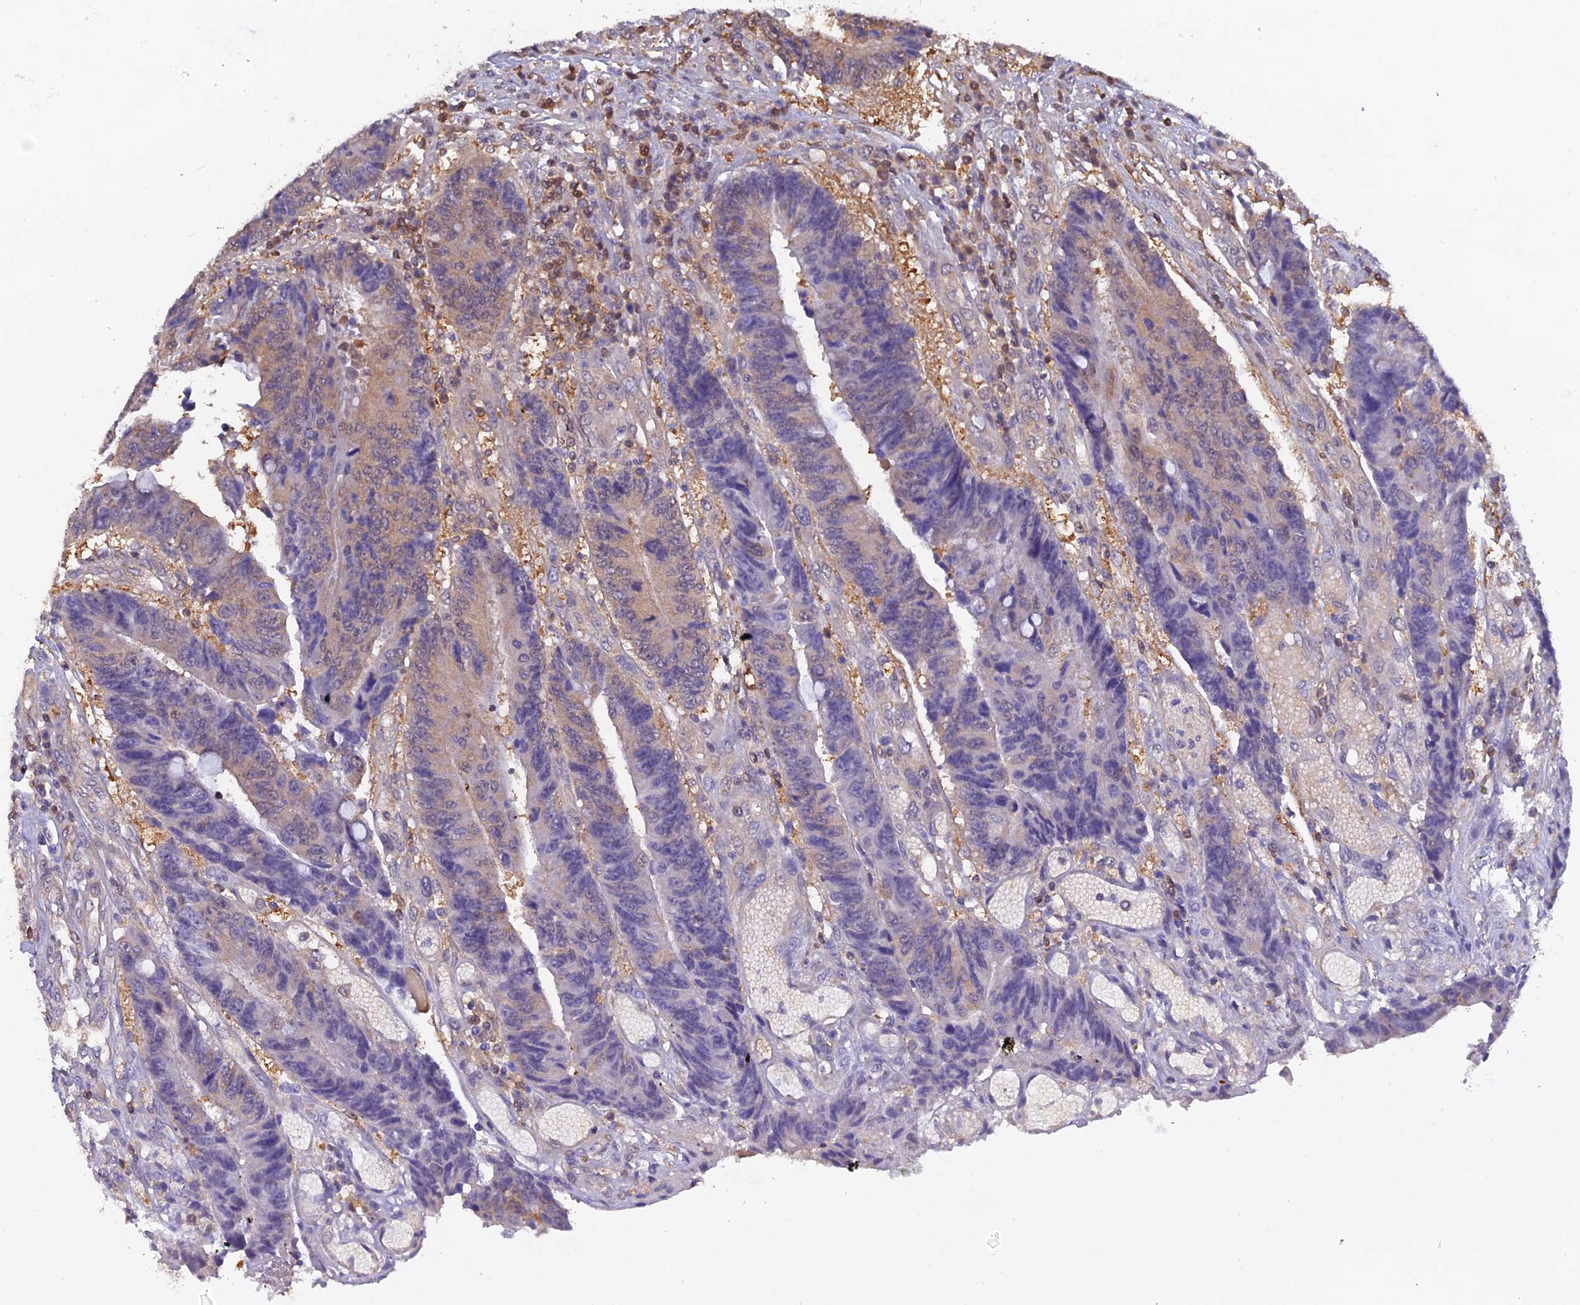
{"staining": {"intensity": "weak", "quantity": "25%-75%", "location": "cytoplasmic/membranous,nuclear"}, "tissue": "colorectal cancer", "cell_type": "Tumor cells", "image_type": "cancer", "snomed": [{"axis": "morphology", "description": "Adenocarcinoma, NOS"}, {"axis": "topography", "description": "Rectum"}], "caption": "High-power microscopy captured an IHC micrograph of colorectal cancer, revealing weak cytoplasmic/membranous and nuclear positivity in approximately 25%-75% of tumor cells.", "gene": "HINT1", "patient": {"sex": "male", "age": 84}}